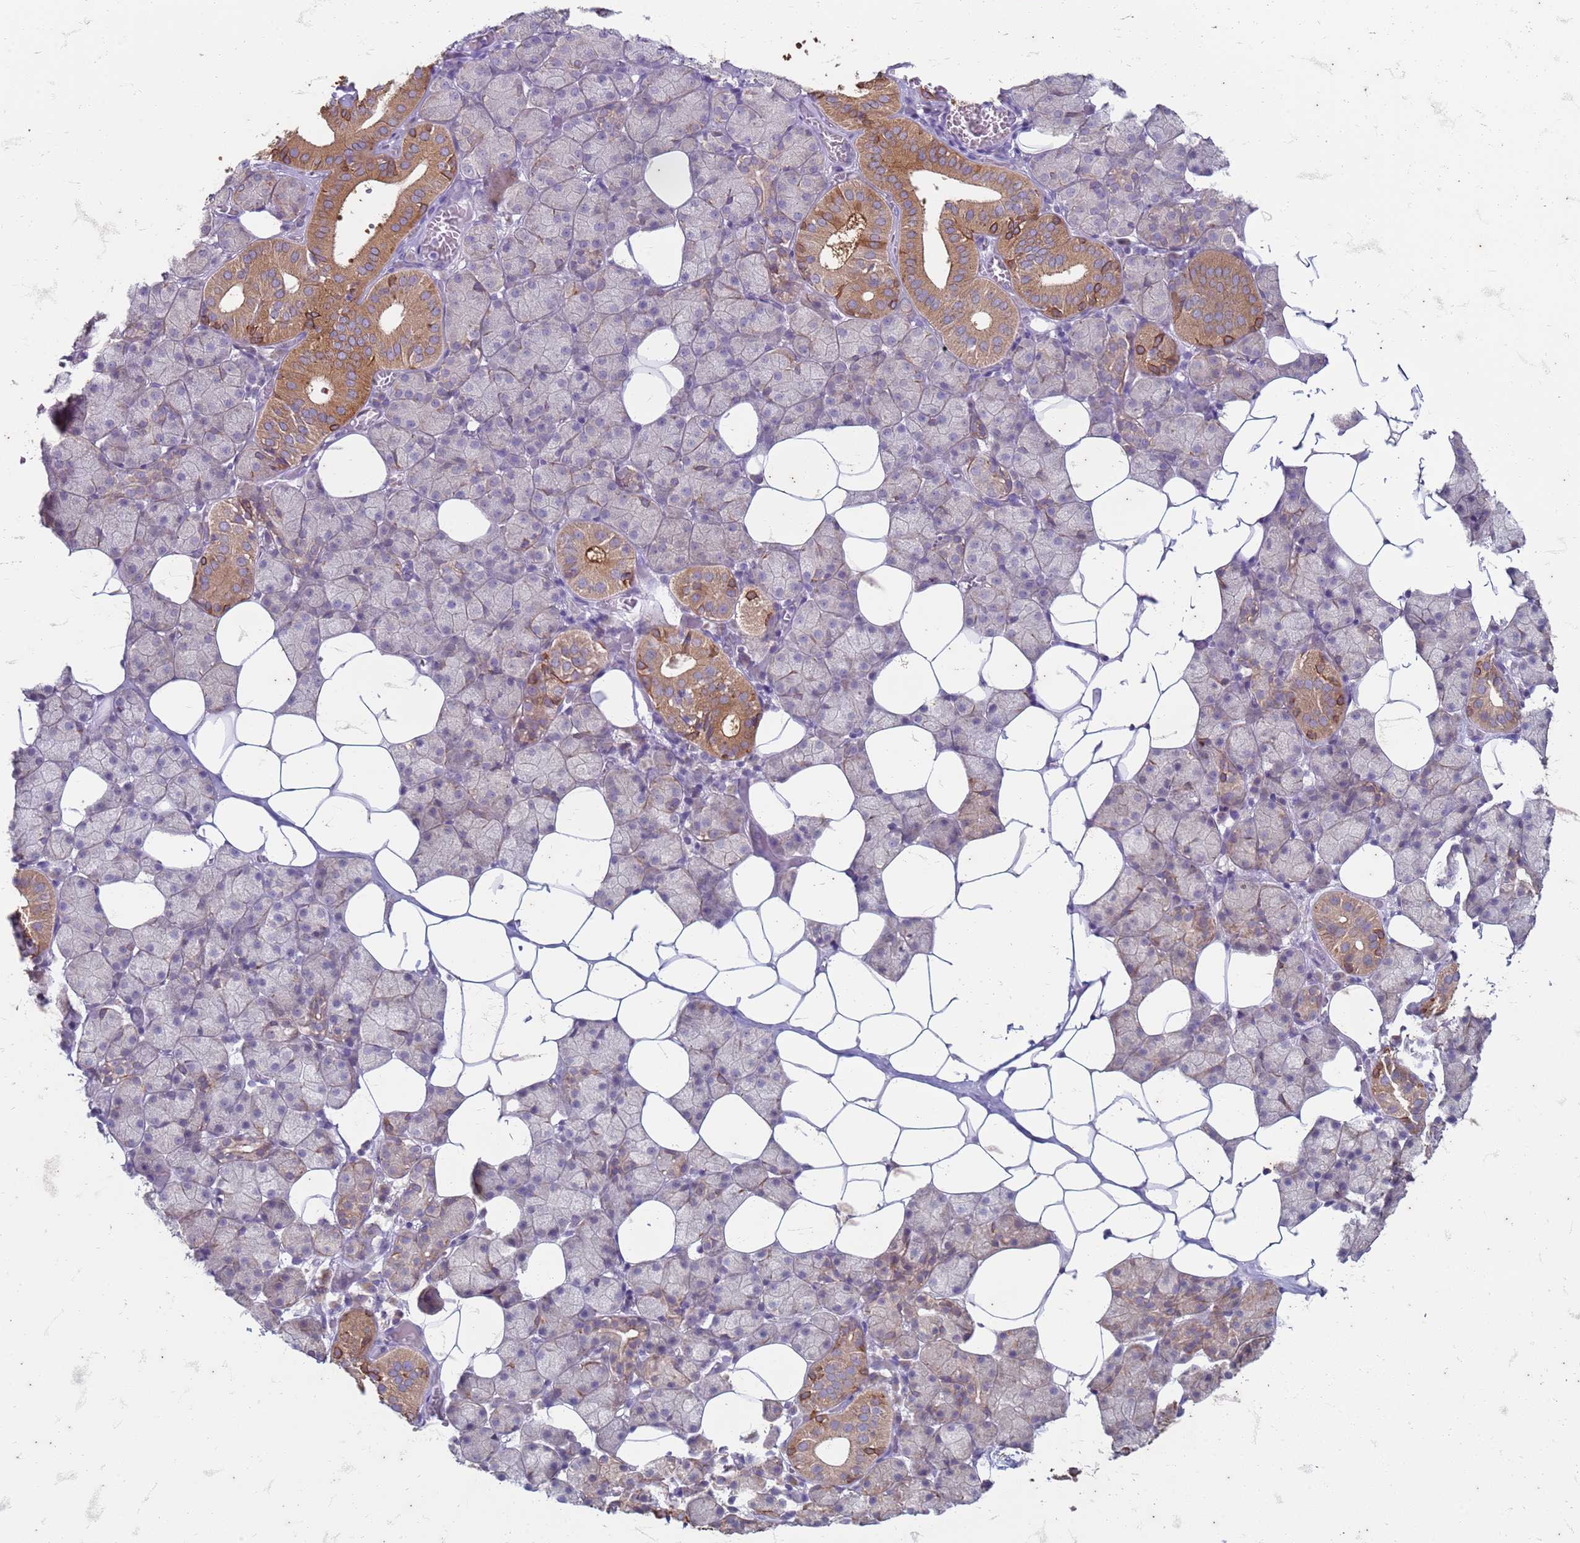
{"staining": {"intensity": "moderate", "quantity": "25%-75%", "location": "cytoplasmic/membranous"}, "tissue": "salivary gland", "cell_type": "Glandular cells", "image_type": "normal", "snomed": [{"axis": "morphology", "description": "Normal tissue, NOS"}, {"axis": "topography", "description": "Salivary gland"}], "caption": "Brown immunohistochemical staining in normal human salivary gland displays moderate cytoplasmic/membranous expression in about 25%-75% of glandular cells. The protein is stained brown, and the nuclei are stained in blue (DAB (3,3'-diaminobenzidine) IHC with brightfield microscopy, high magnification).", "gene": "SUCO", "patient": {"sex": "female", "age": 33}}